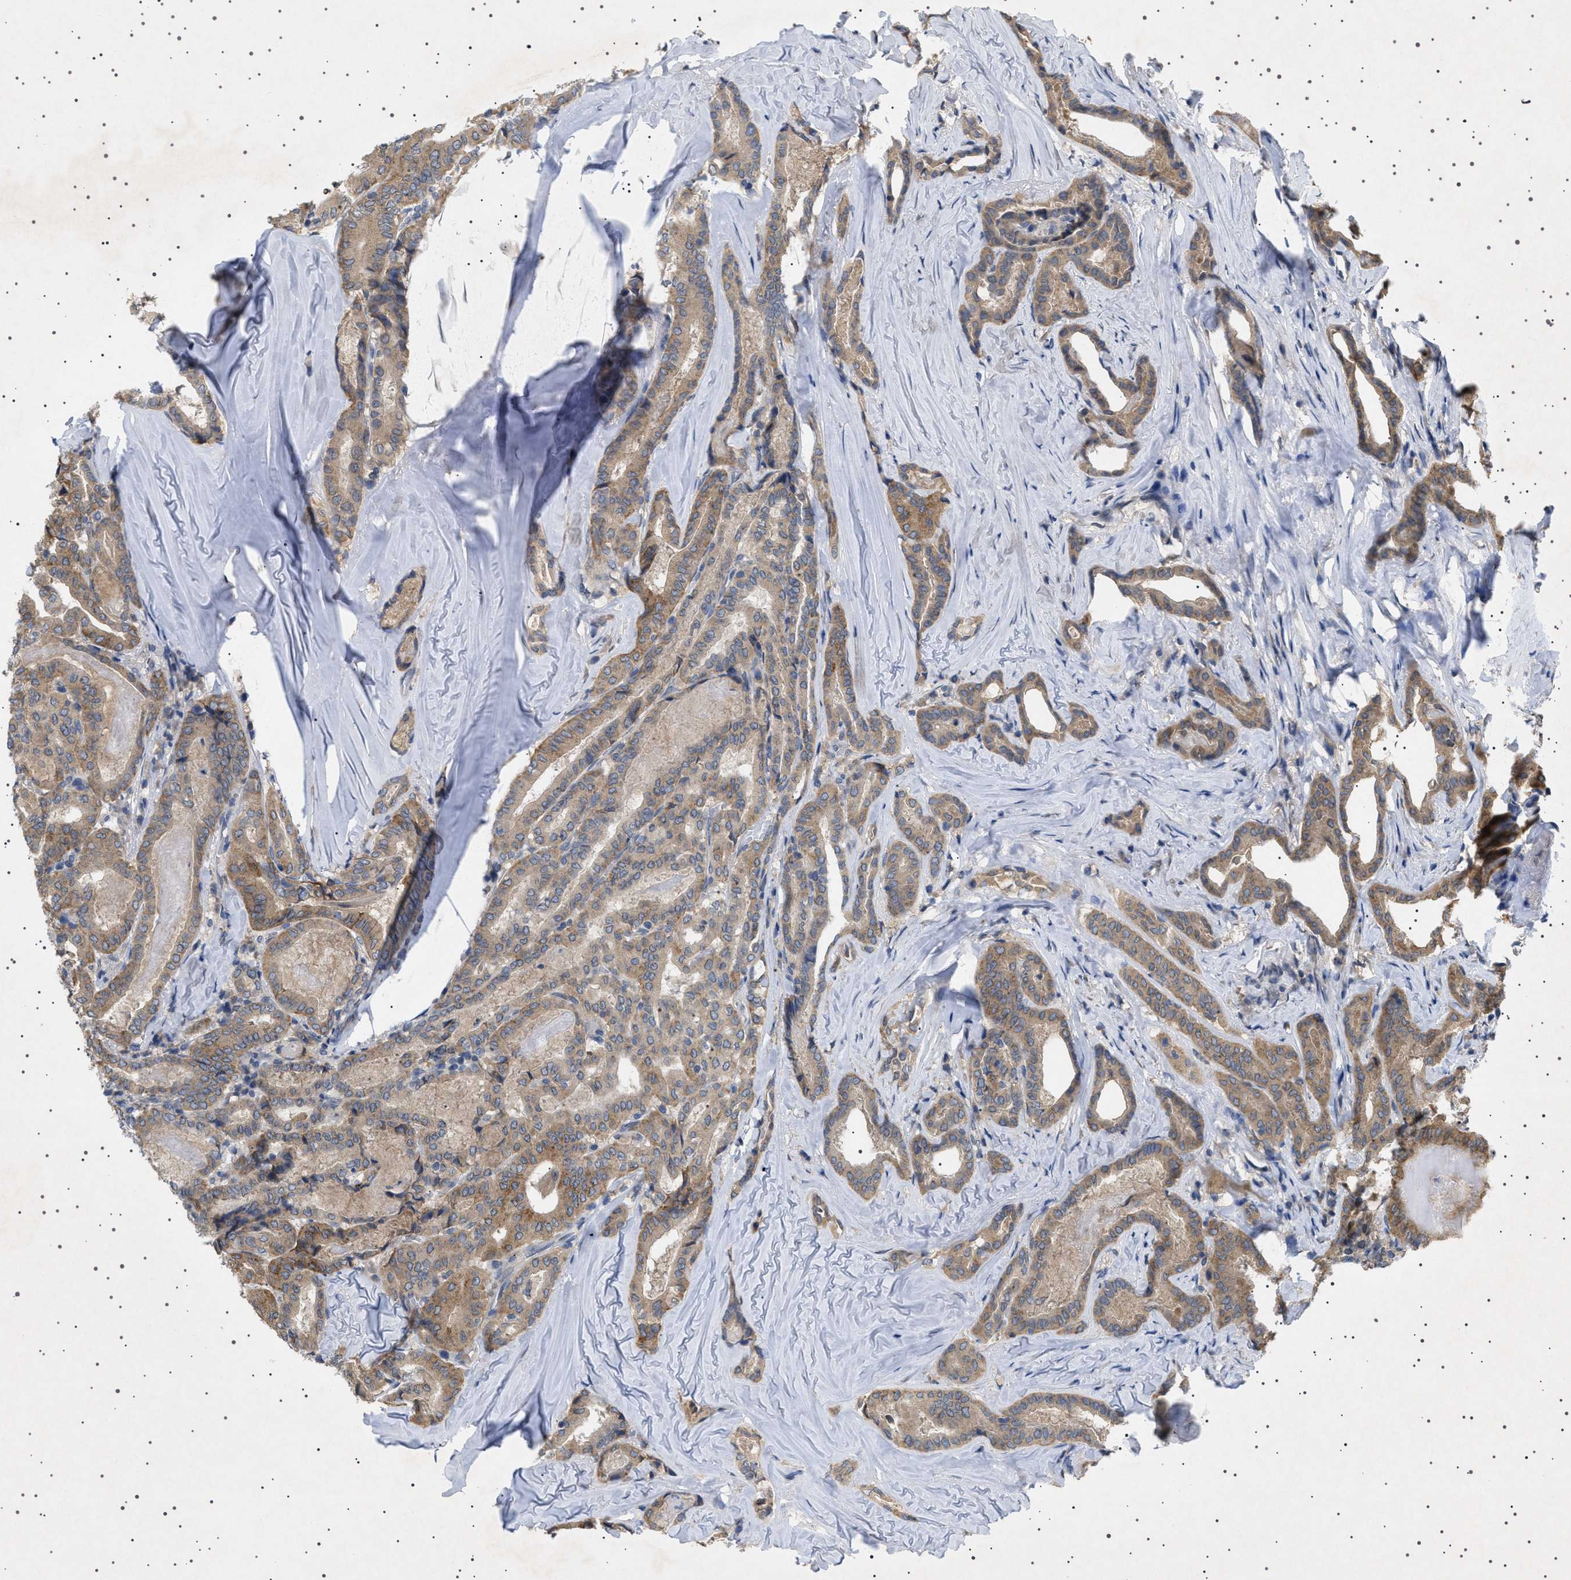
{"staining": {"intensity": "weak", "quantity": ">75%", "location": "cytoplasmic/membranous"}, "tissue": "thyroid cancer", "cell_type": "Tumor cells", "image_type": "cancer", "snomed": [{"axis": "morphology", "description": "Papillary adenocarcinoma, NOS"}, {"axis": "topography", "description": "Thyroid gland"}], "caption": "Tumor cells display weak cytoplasmic/membranous expression in approximately >75% of cells in thyroid cancer (papillary adenocarcinoma). (DAB = brown stain, brightfield microscopy at high magnification).", "gene": "NUP93", "patient": {"sex": "female", "age": 42}}